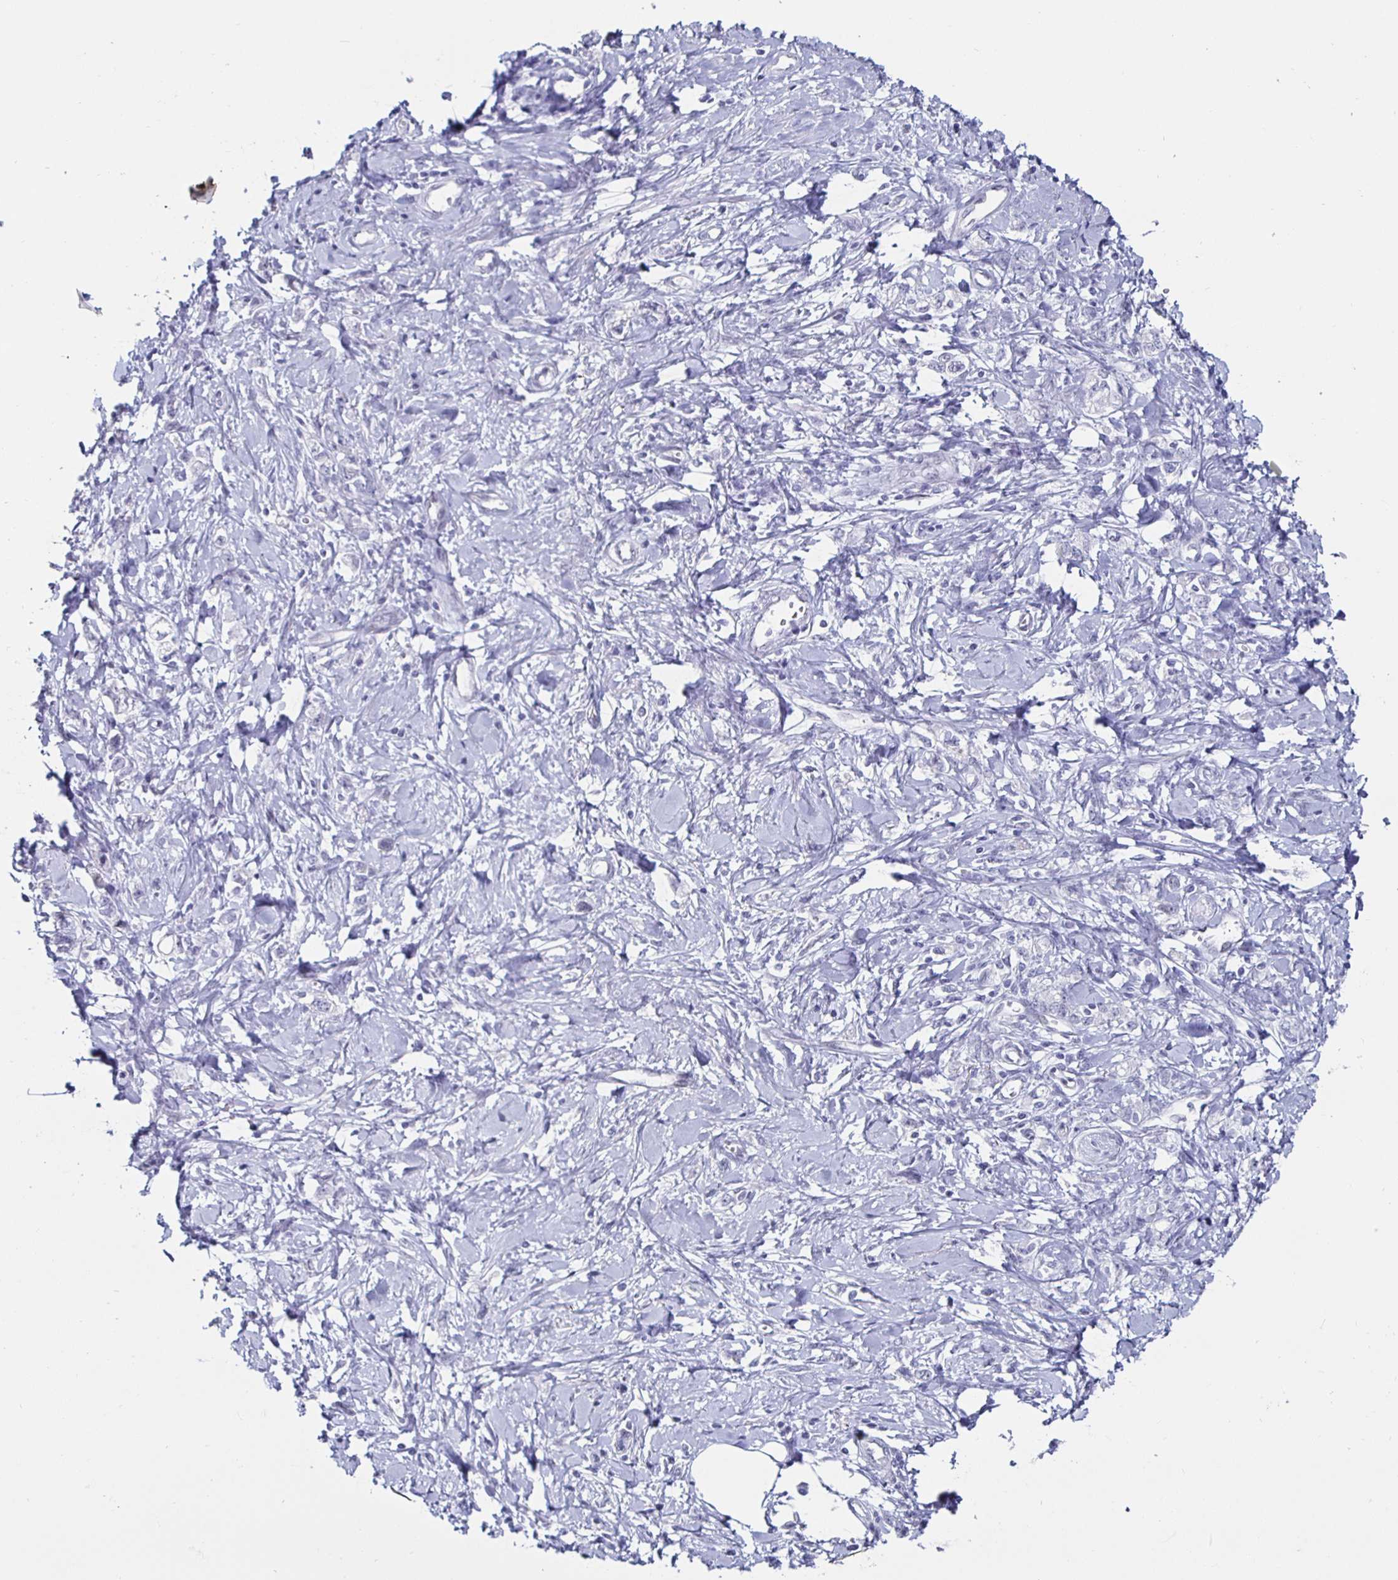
{"staining": {"intensity": "negative", "quantity": "none", "location": "none"}, "tissue": "stomach cancer", "cell_type": "Tumor cells", "image_type": "cancer", "snomed": [{"axis": "morphology", "description": "Adenocarcinoma, NOS"}, {"axis": "topography", "description": "Stomach"}], "caption": "An IHC image of adenocarcinoma (stomach) is shown. There is no staining in tumor cells of adenocarcinoma (stomach). The staining is performed using DAB brown chromogen with nuclei counter-stained in using hematoxylin.", "gene": "KRT4", "patient": {"sex": "female", "age": 76}}